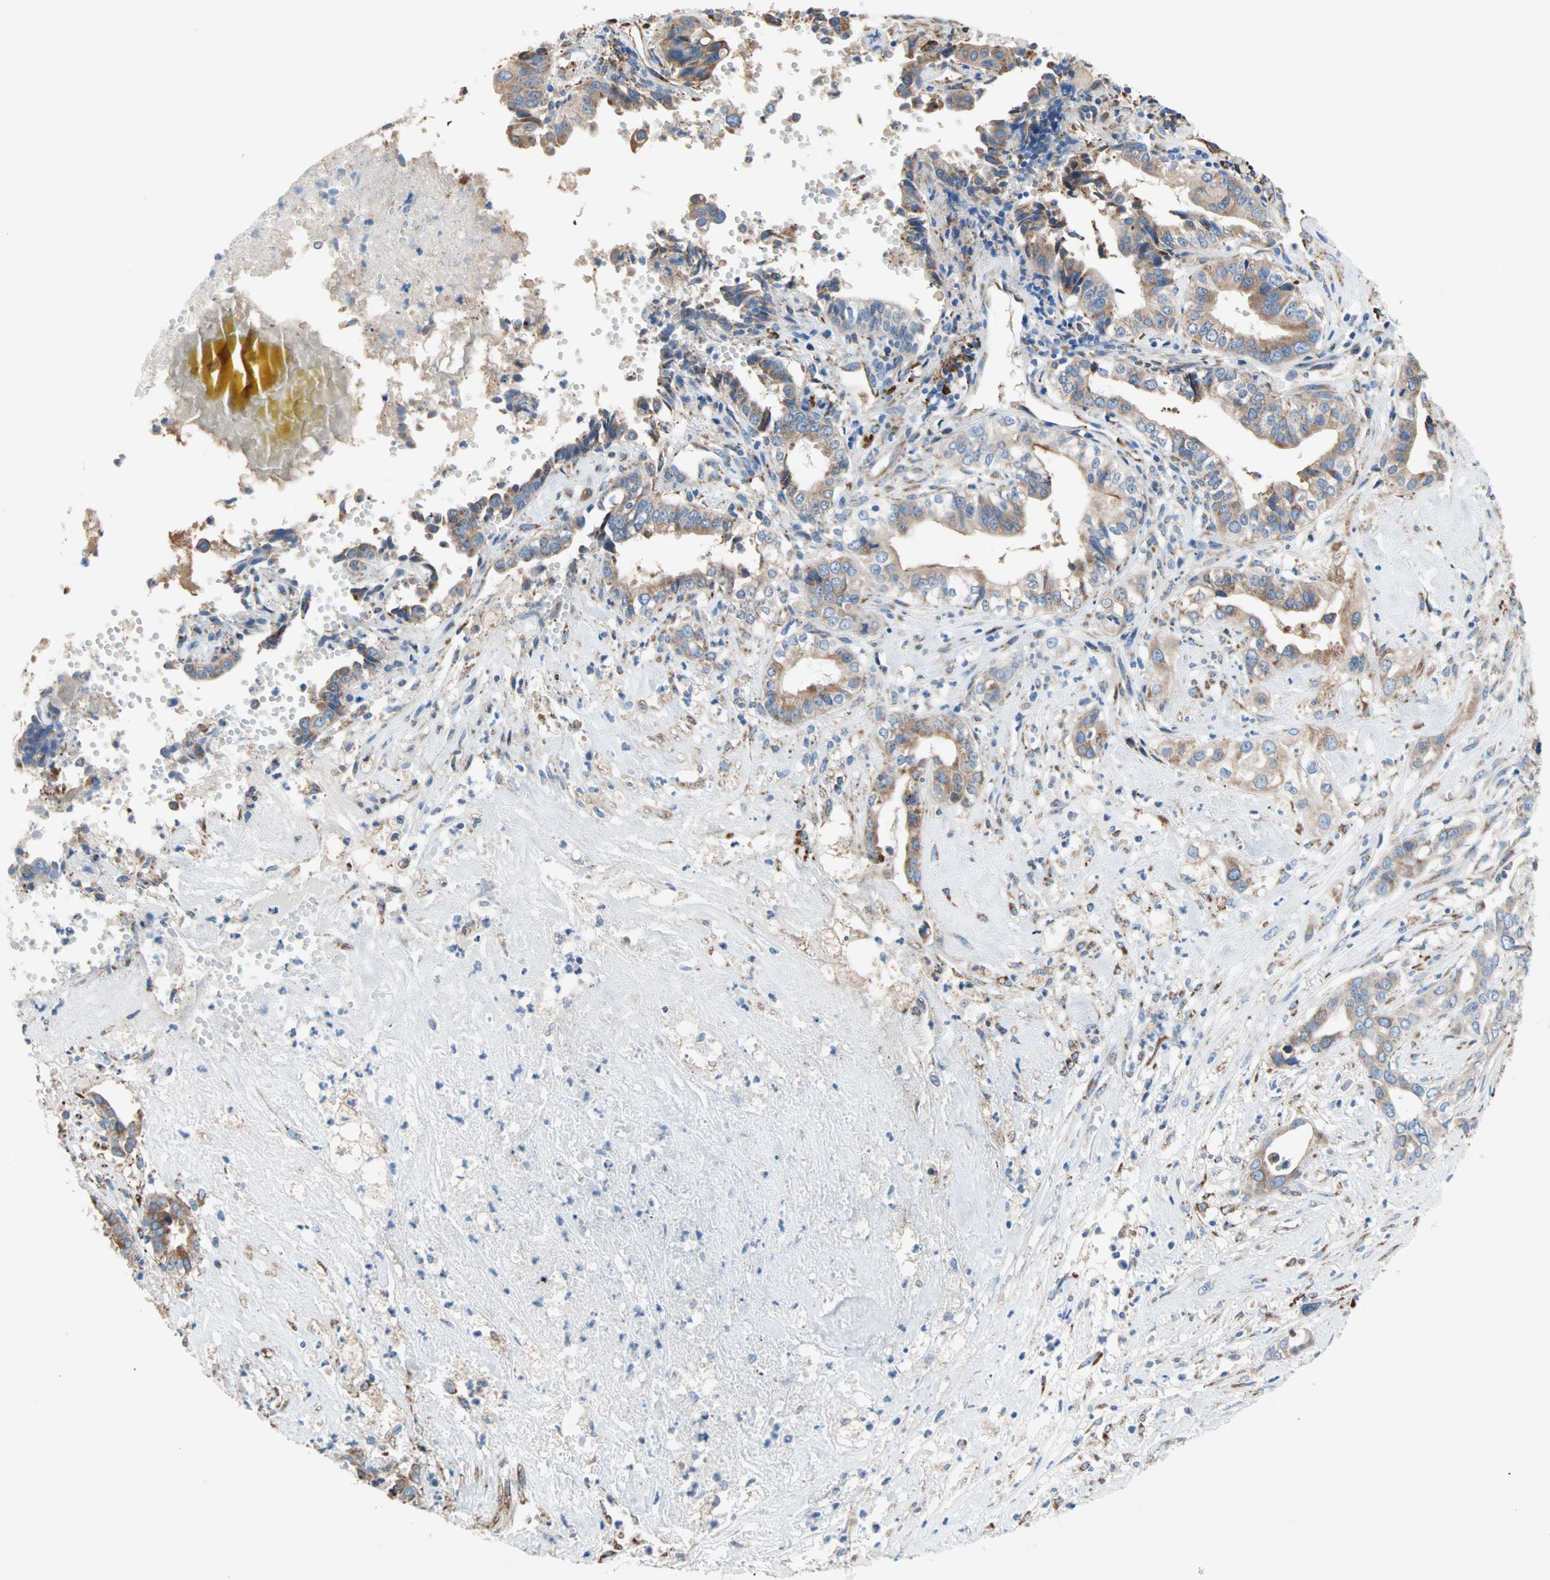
{"staining": {"intensity": "moderate", "quantity": ">75%", "location": "cytoplasmic/membranous"}, "tissue": "liver cancer", "cell_type": "Tumor cells", "image_type": "cancer", "snomed": [{"axis": "morphology", "description": "Cholangiocarcinoma"}, {"axis": "topography", "description": "Liver"}], "caption": "Moderate cytoplasmic/membranous positivity is seen in approximately >75% of tumor cells in cholangiocarcinoma (liver). (Brightfield microscopy of DAB IHC at high magnification).", "gene": "PLCXD1", "patient": {"sex": "female", "age": 61}}